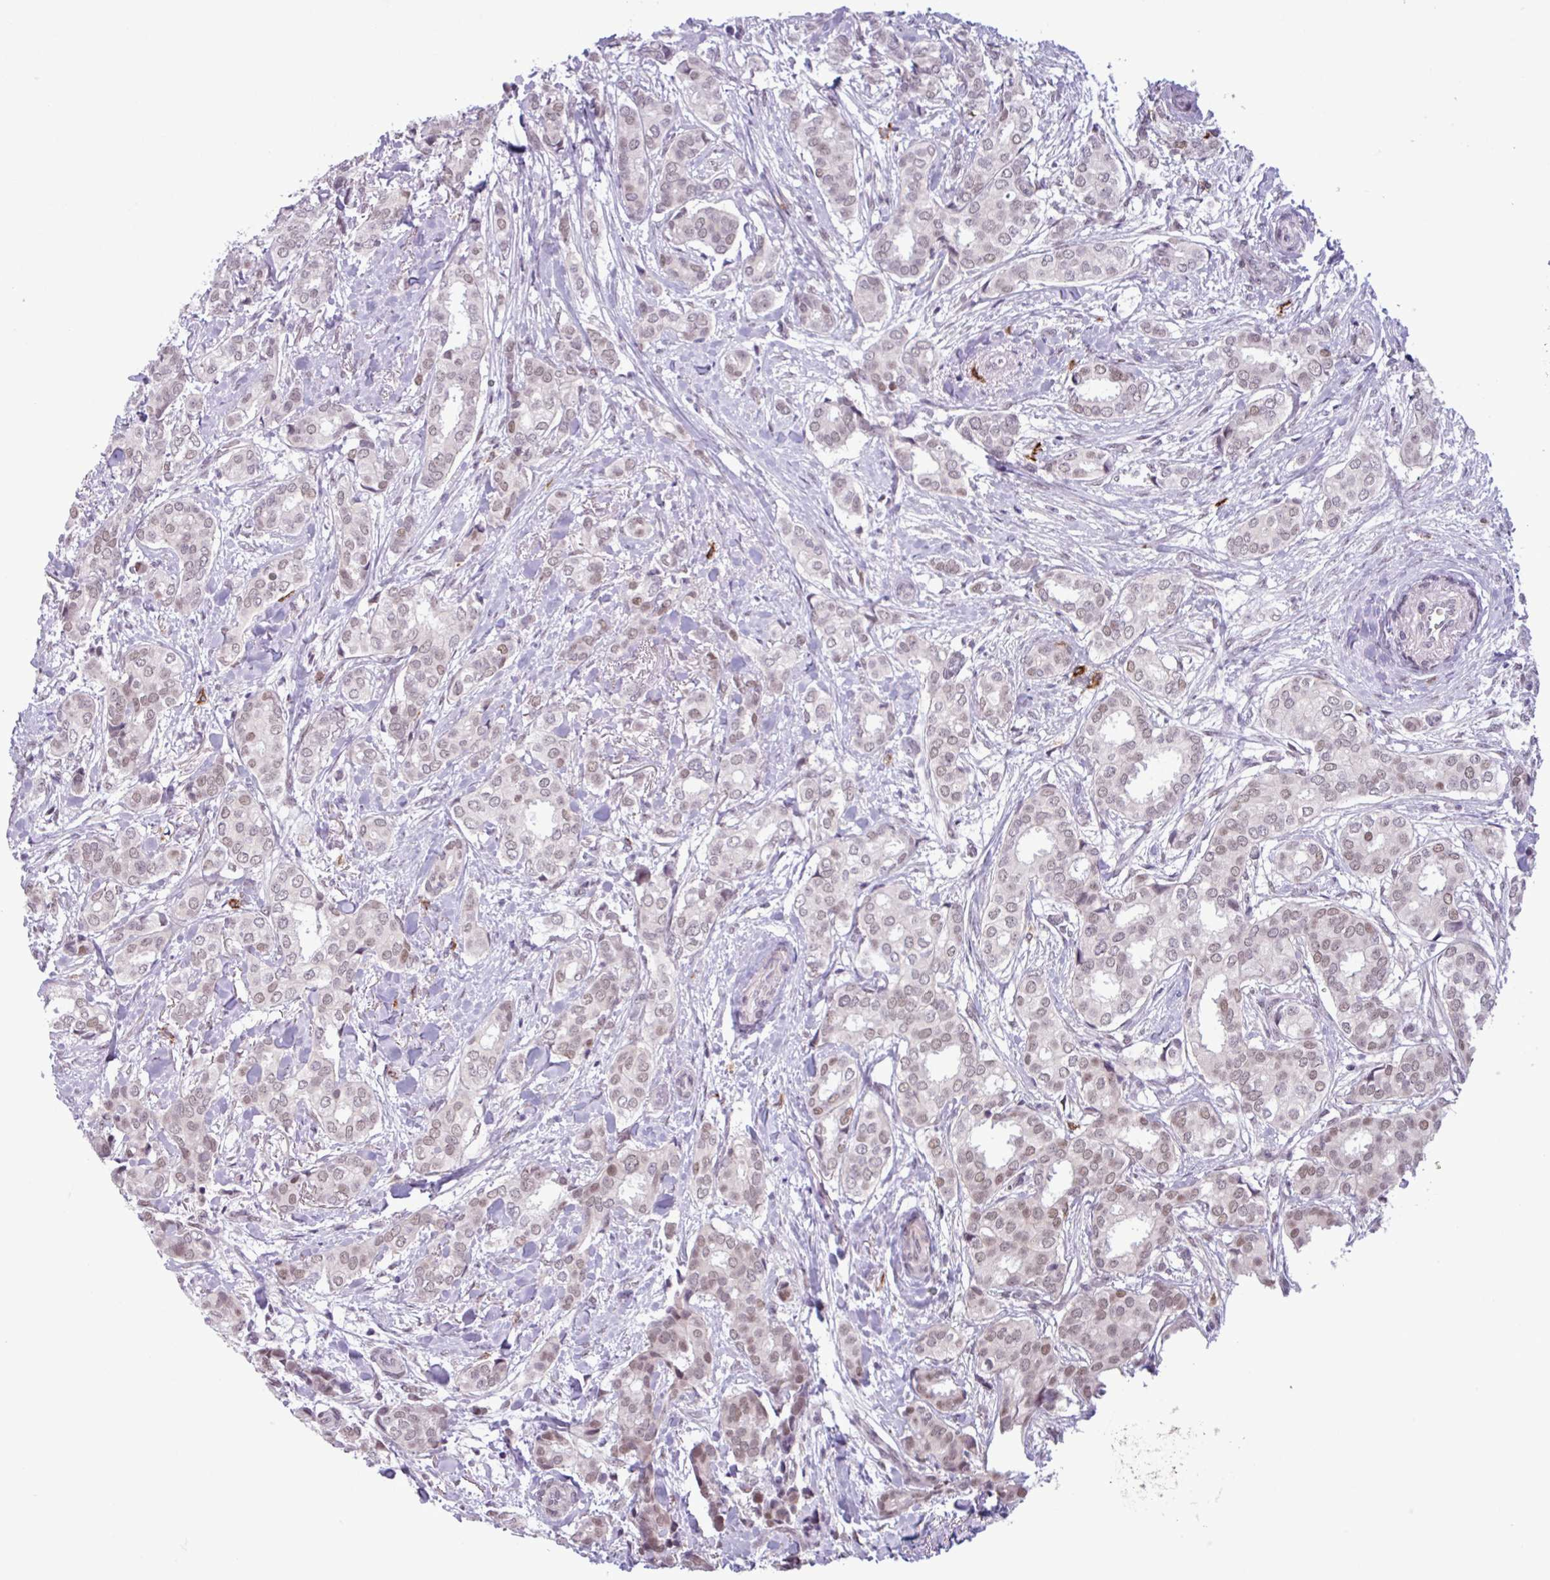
{"staining": {"intensity": "weak", "quantity": ">75%", "location": "nuclear"}, "tissue": "breast cancer", "cell_type": "Tumor cells", "image_type": "cancer", "snomed": [{"axis": "morphology", "description": "Duct carcinoma"}, {"axis": "topography", "description": "Breast"}], "caption": "Breast cancer stained with IHC demonstrates weak nuclear staining in approximately >75% of tumor cells. (DAB = brown stain, brightfield microscopy at high magnification).", "gene": "NOTCH2", "patient": {"sex": "female", "age": 73}}